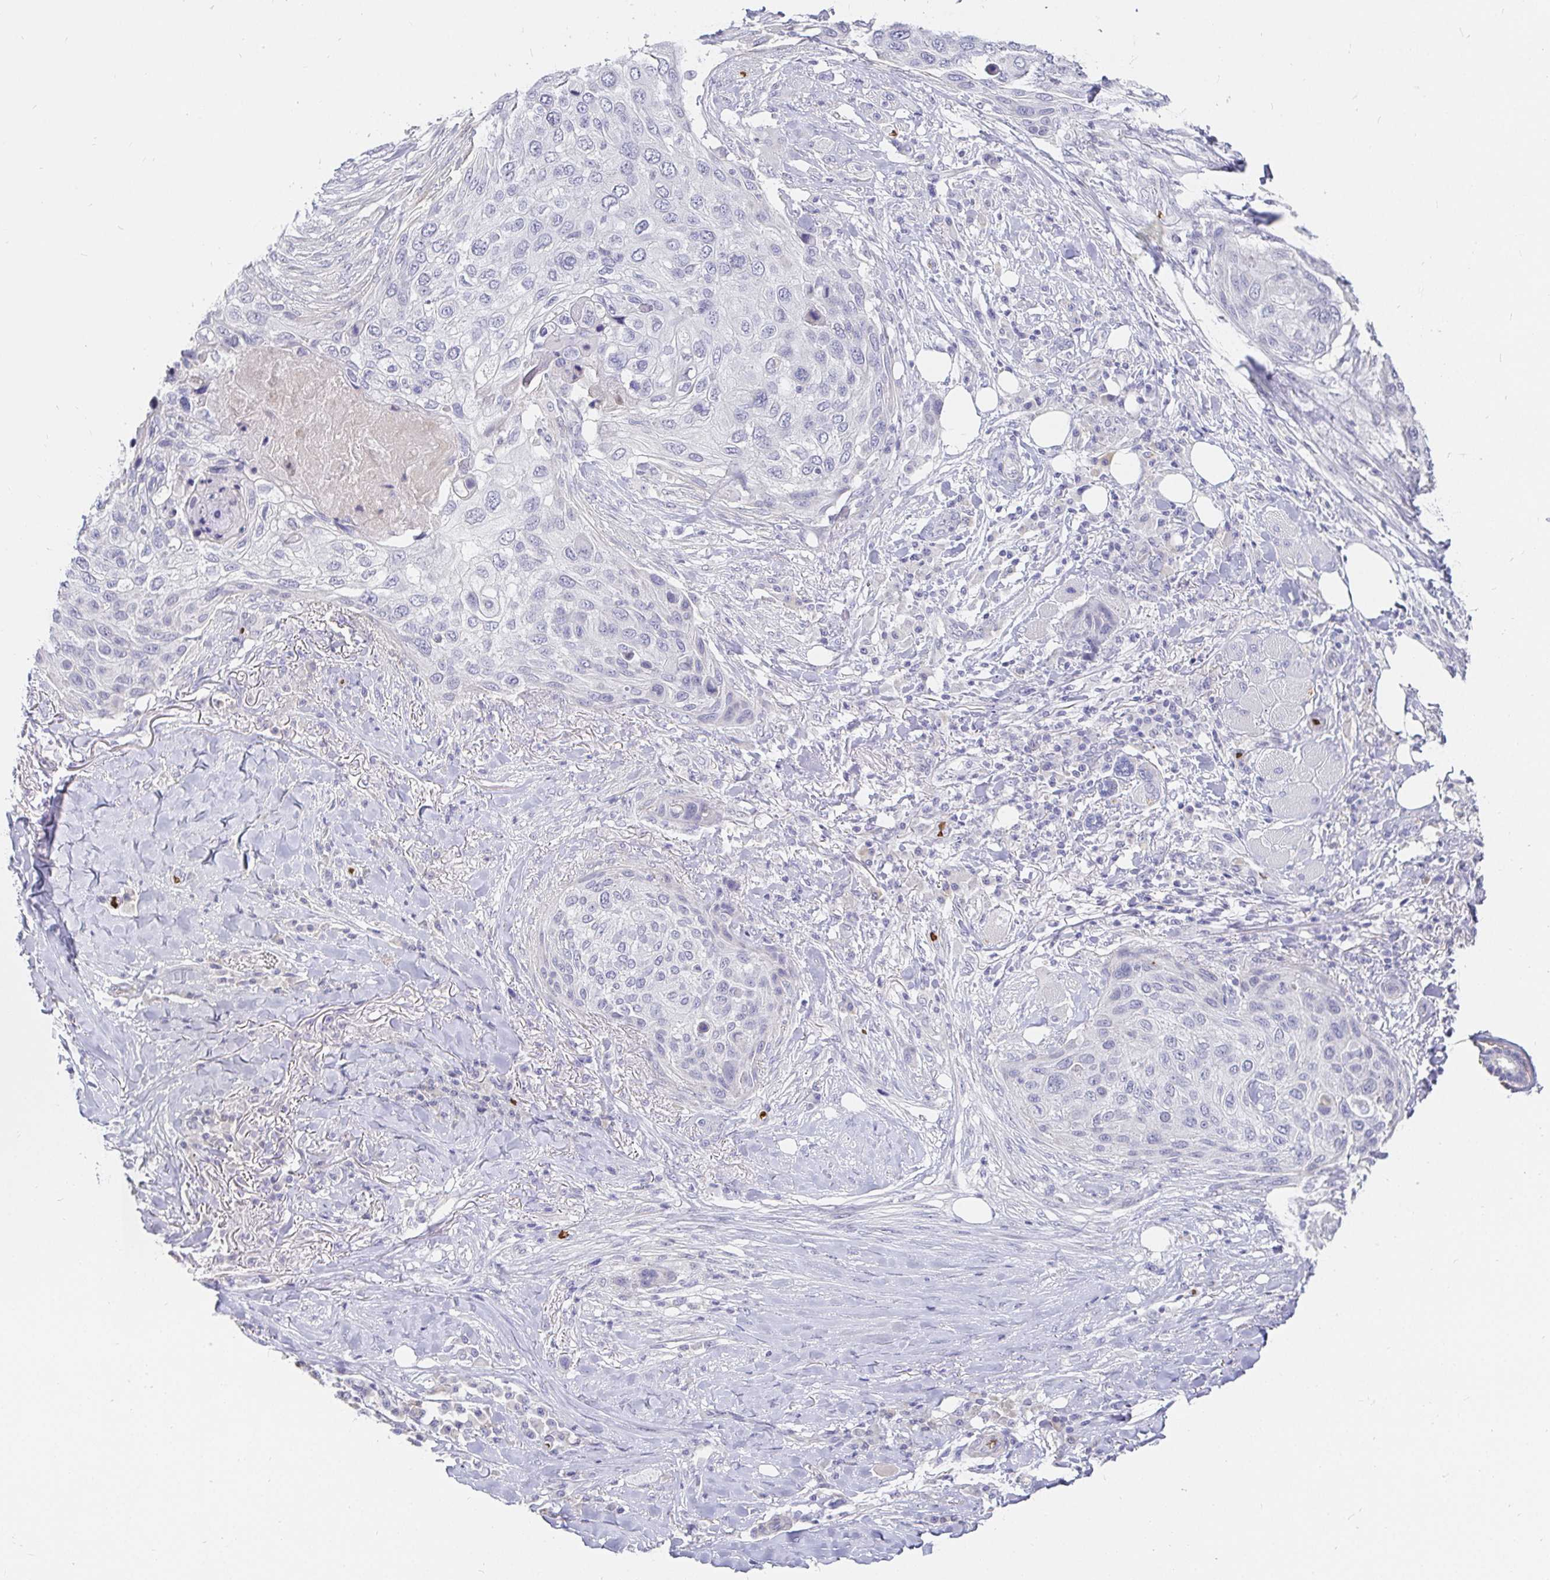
{"staining": {"intensity": "negative", "quantity": "none", "location": "none"}, "tissue": "skin cancer", "cell_type": "Tumor cells", "image_type": "cancer", "snomed": [{"axis": "morphology", "description": "Squamous cell carcinoma, NOS"}, {"axis": "topography", "description": "Skin"}], "caption": "Tumor cells are negative for protein expression in human squamous cell carcinoma (skin).", "gene": "FGF21", "patient": {"sex": "female", "age": 87}}